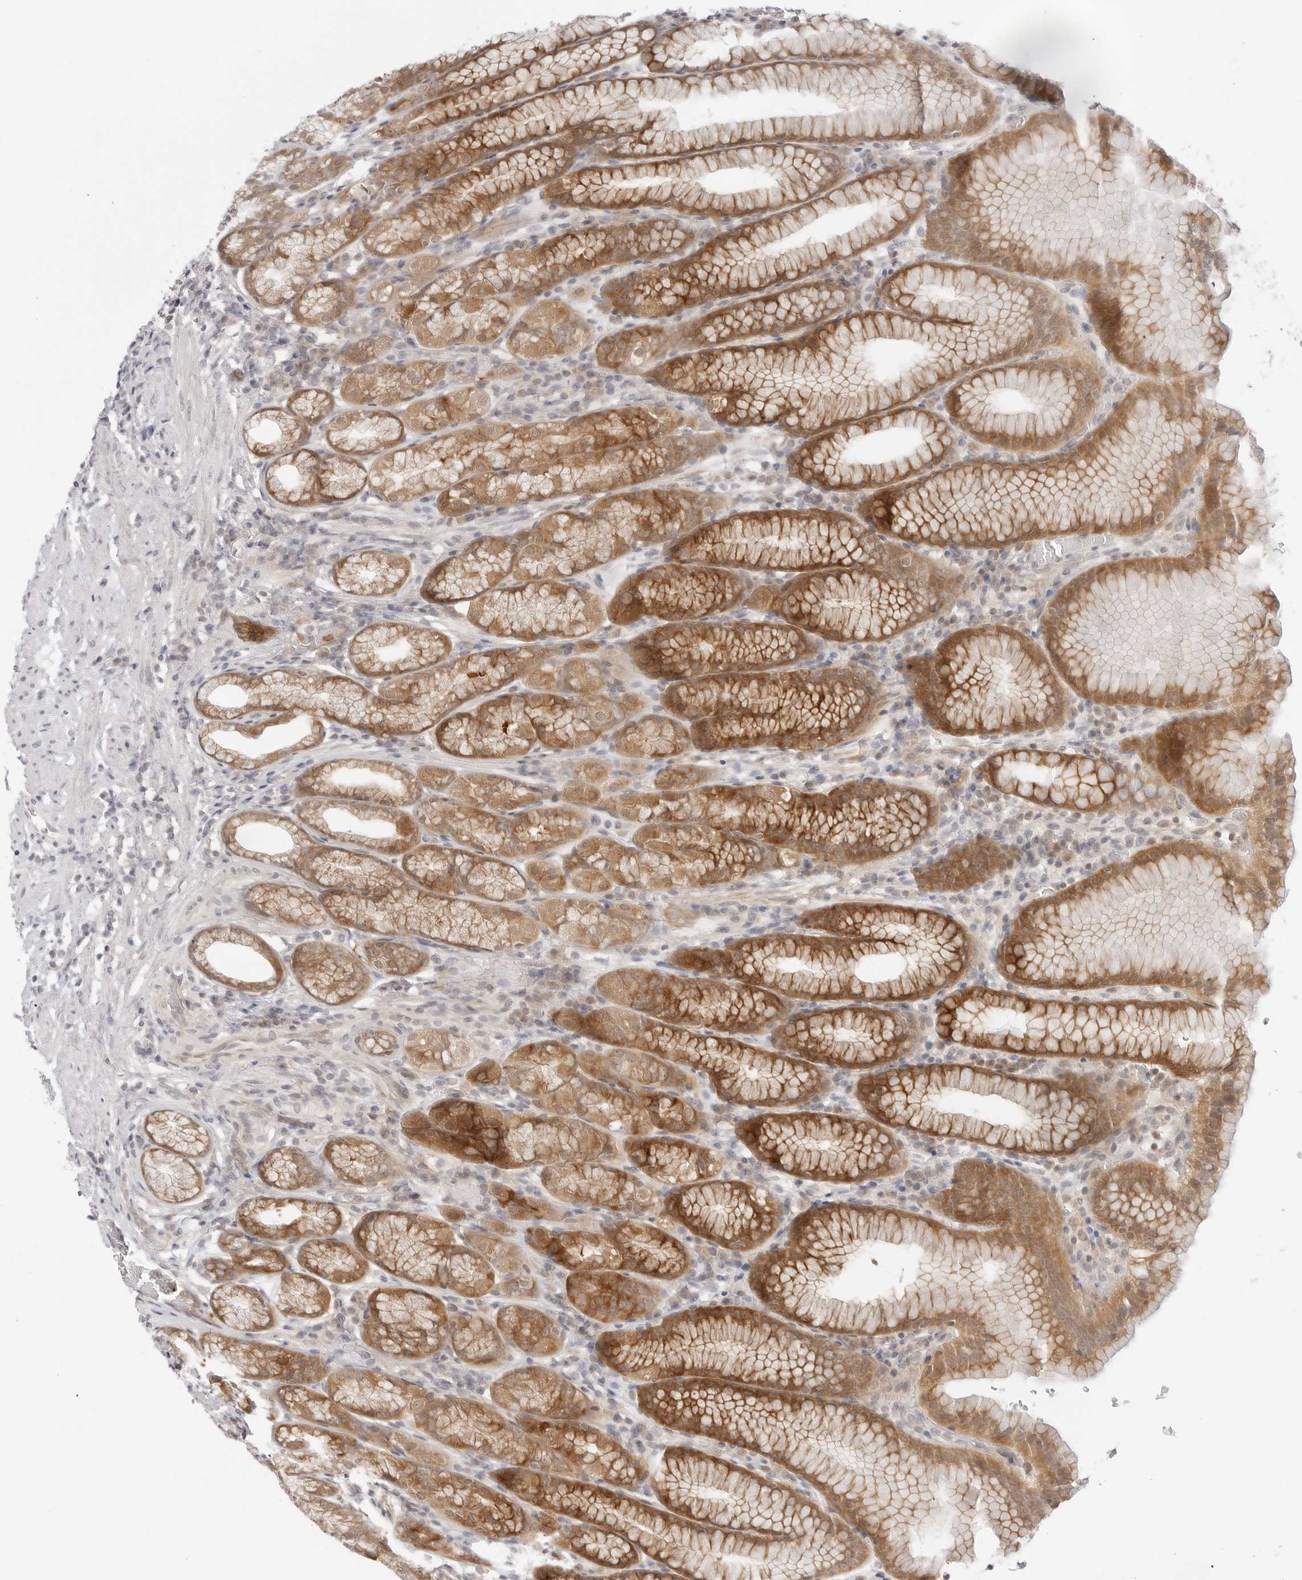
{"staining": {"intensity": "moderate", "quantity": "25%-75%", "location": "cytoplasmic/membranous,nuclear"}, "tissue": "stomach", "cell_type": "Glandular cells", "image_type": "normal", "snomed": [{"axis": "morphology", "description": "Normal tissue, NOS"}, {"axis": "topography", "description": "Stomach"}], "caption": "Protein analysis of unremarkable stomach exhibits moderate cytoplasmic/membranous,nuclear staining in approximately 25%-75% of glandular cells. (IHC, brightfield microscopy, high magnification).", "gene": "NUDC", "patient": {"sex": "male", "age": 42}}